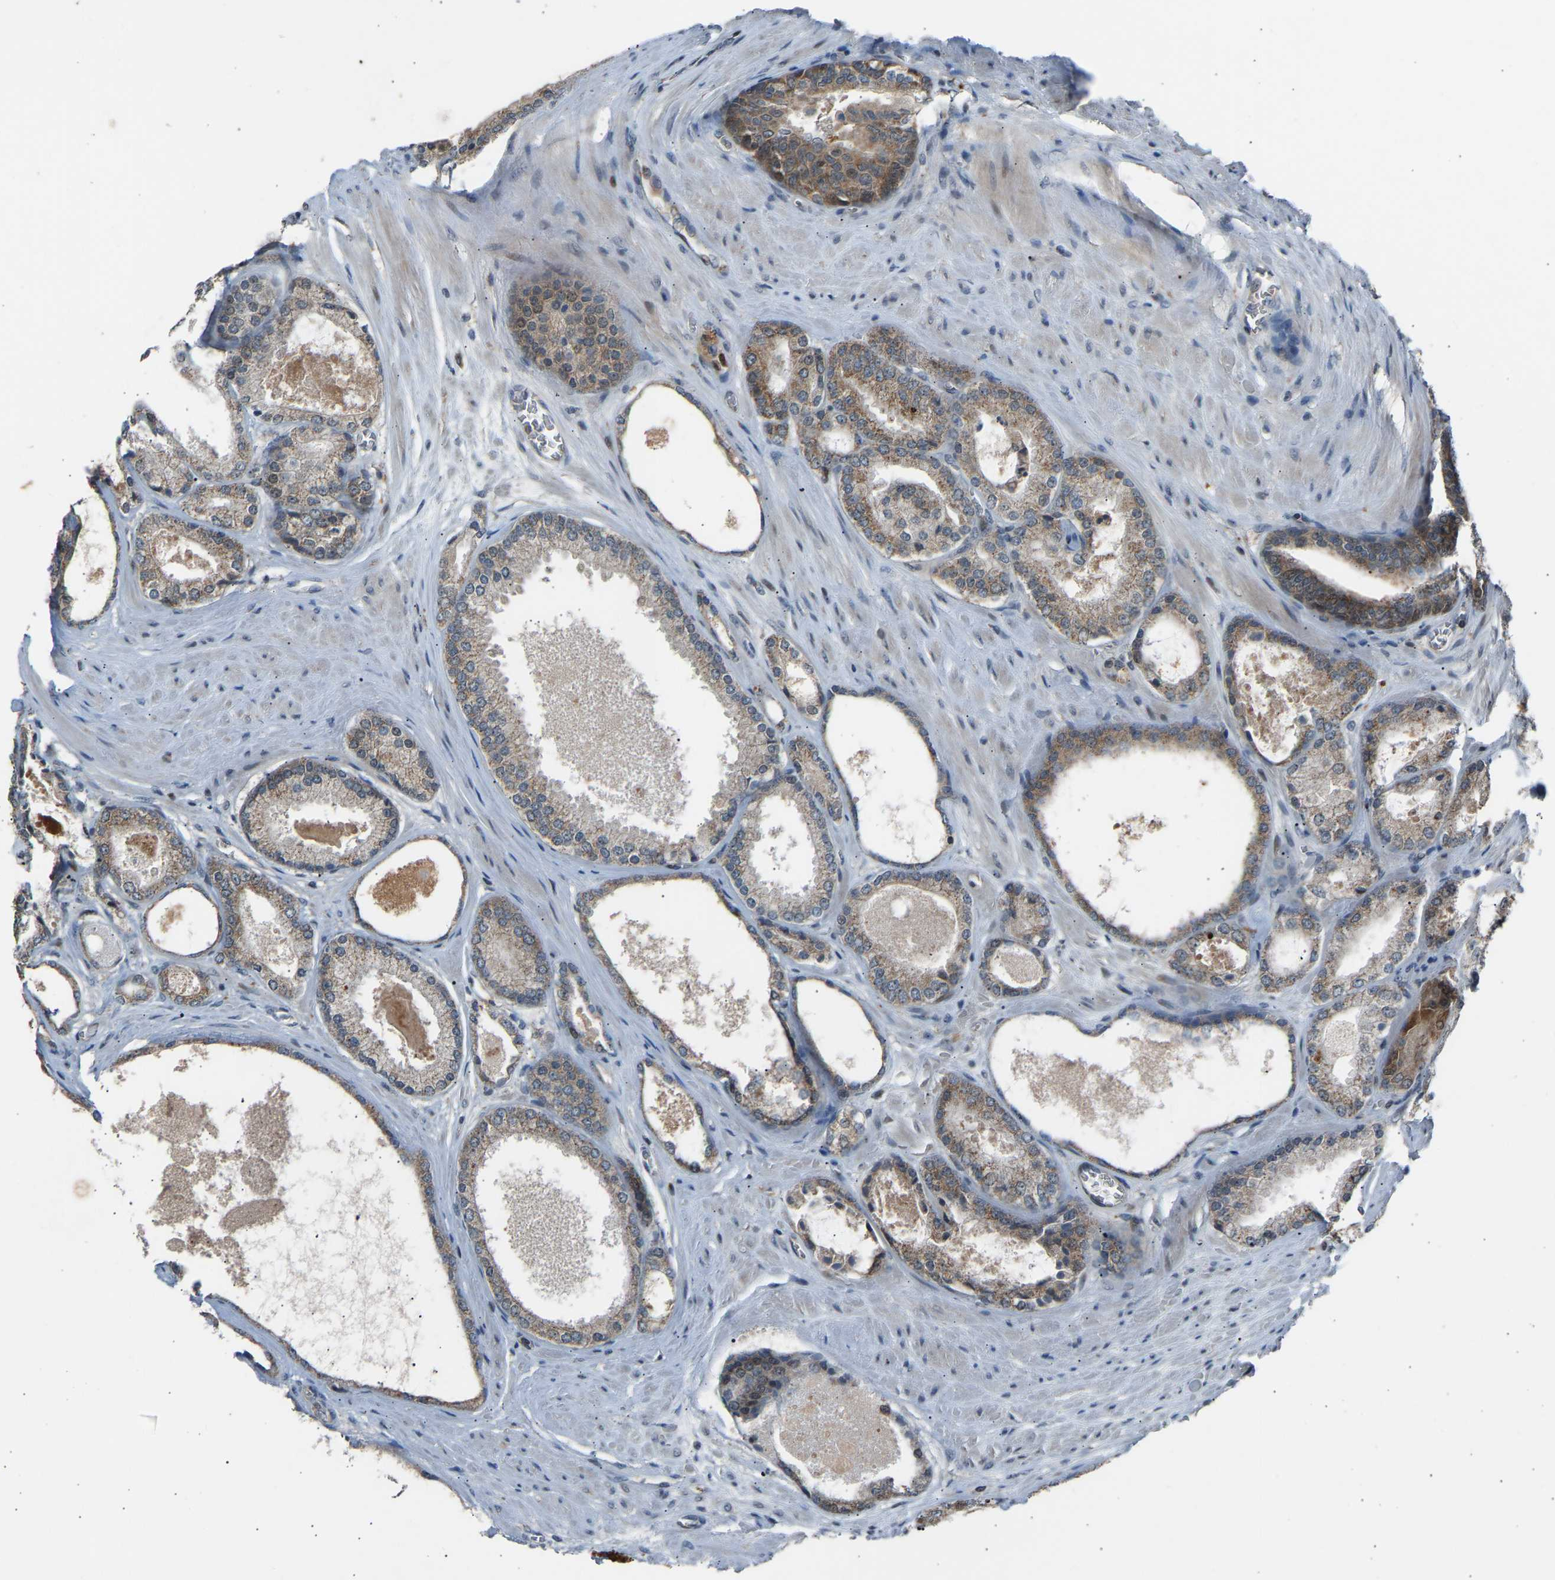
{"staining": {"intensity": "moderate", "quantity": "25%-75%", "location": "cytoplasmic/membranous"}, "tissue": "prostate cancer", "cell_type": "Tumor cells", "image_type": "cancer", "snomed": [{"axis": "morphology", "description": "Adenocarcinoma, High grade"}, {"axis": "topography", "description": "Prostate"}], "caption": "The immunohistochemical stain shows moderate cytoplasmic/membranous staining in tumor cells of prostate high-grade adenocarcinoma tissue.", "gene": "SLIRP", "patient": {"sex": "male", "age": 65}}